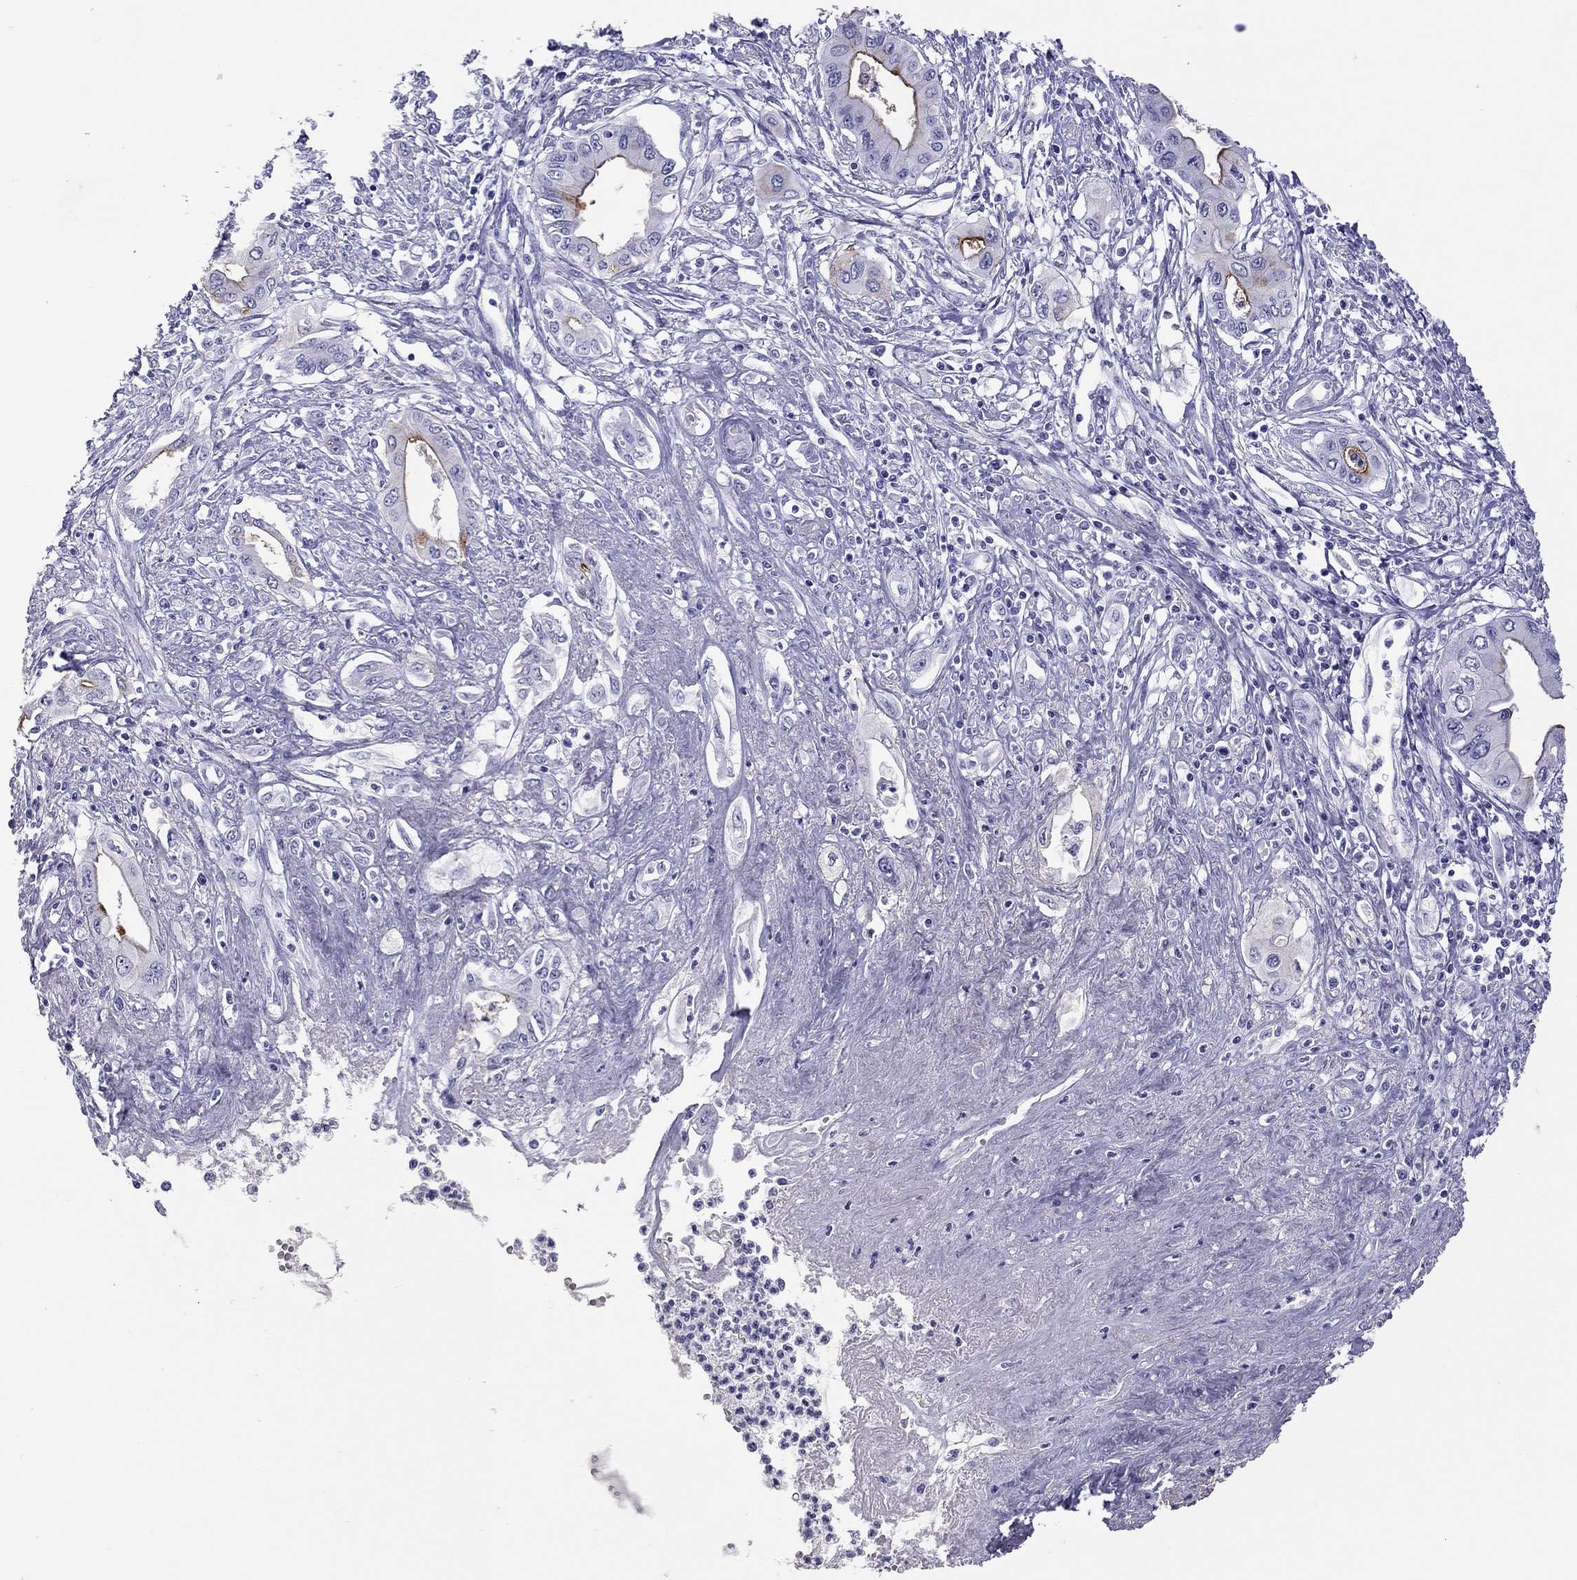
{"staining": {"intensity": "strong", "quantity": "<25%", "location": "cytoplasmic/membranous"}, "tissue": "pancreatic cancer", "cell_type": "Tumor cells", "image_type": "cancer", "snomed": [{"axis": "morphology", "description": "Adenocarcinoma, NOS"}, {"axis": "topography", "description": "Pancreas"}], "caption": "Pancreatic cancer tissue displays strong cytoplasmic/membranous staining in approximately <25% of tumor cells, visualized by immunohistochemistry.", "gene": "MUC16", "patient": {"sex": "female", "age": 62}}